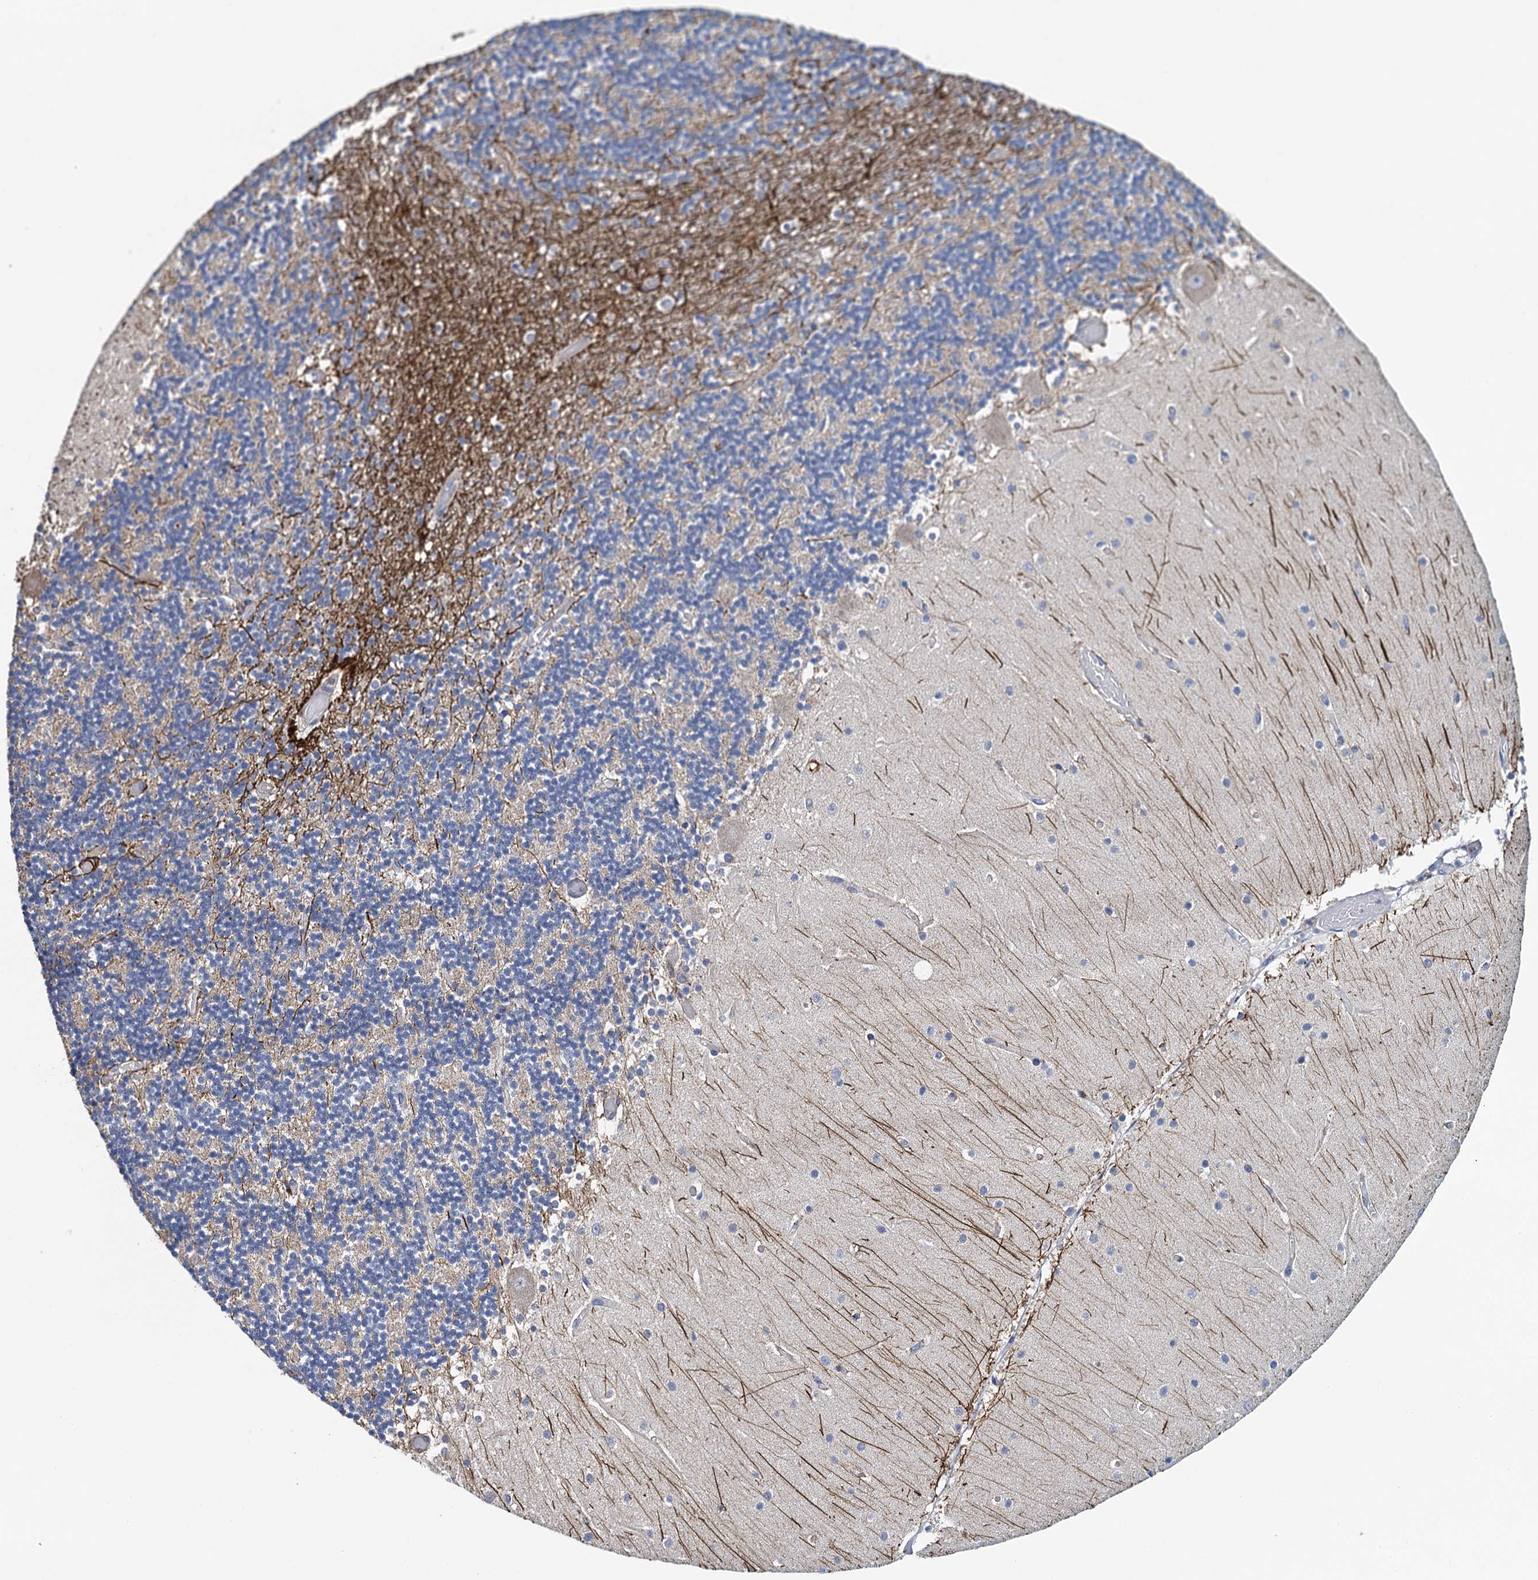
{"staining": {"intensity": "weak", "quantity": "<25%", "location": "cytoplasmic/membranous"}, "tissue": "cerebellum", "cell_type": "Cells in granular layer", "image_type": "normal", "snomed": [{"axis": "morphology", "description": "Normal tissue, NOS"}, {"axis": "topography", "description": "Cerebellum"}], "caption": "The histopathology image exhibits no significant staining in cells in granular layer of cerebellum.", "gene": "ADCY9", "patient": {"sex": "female", "age": 28}}